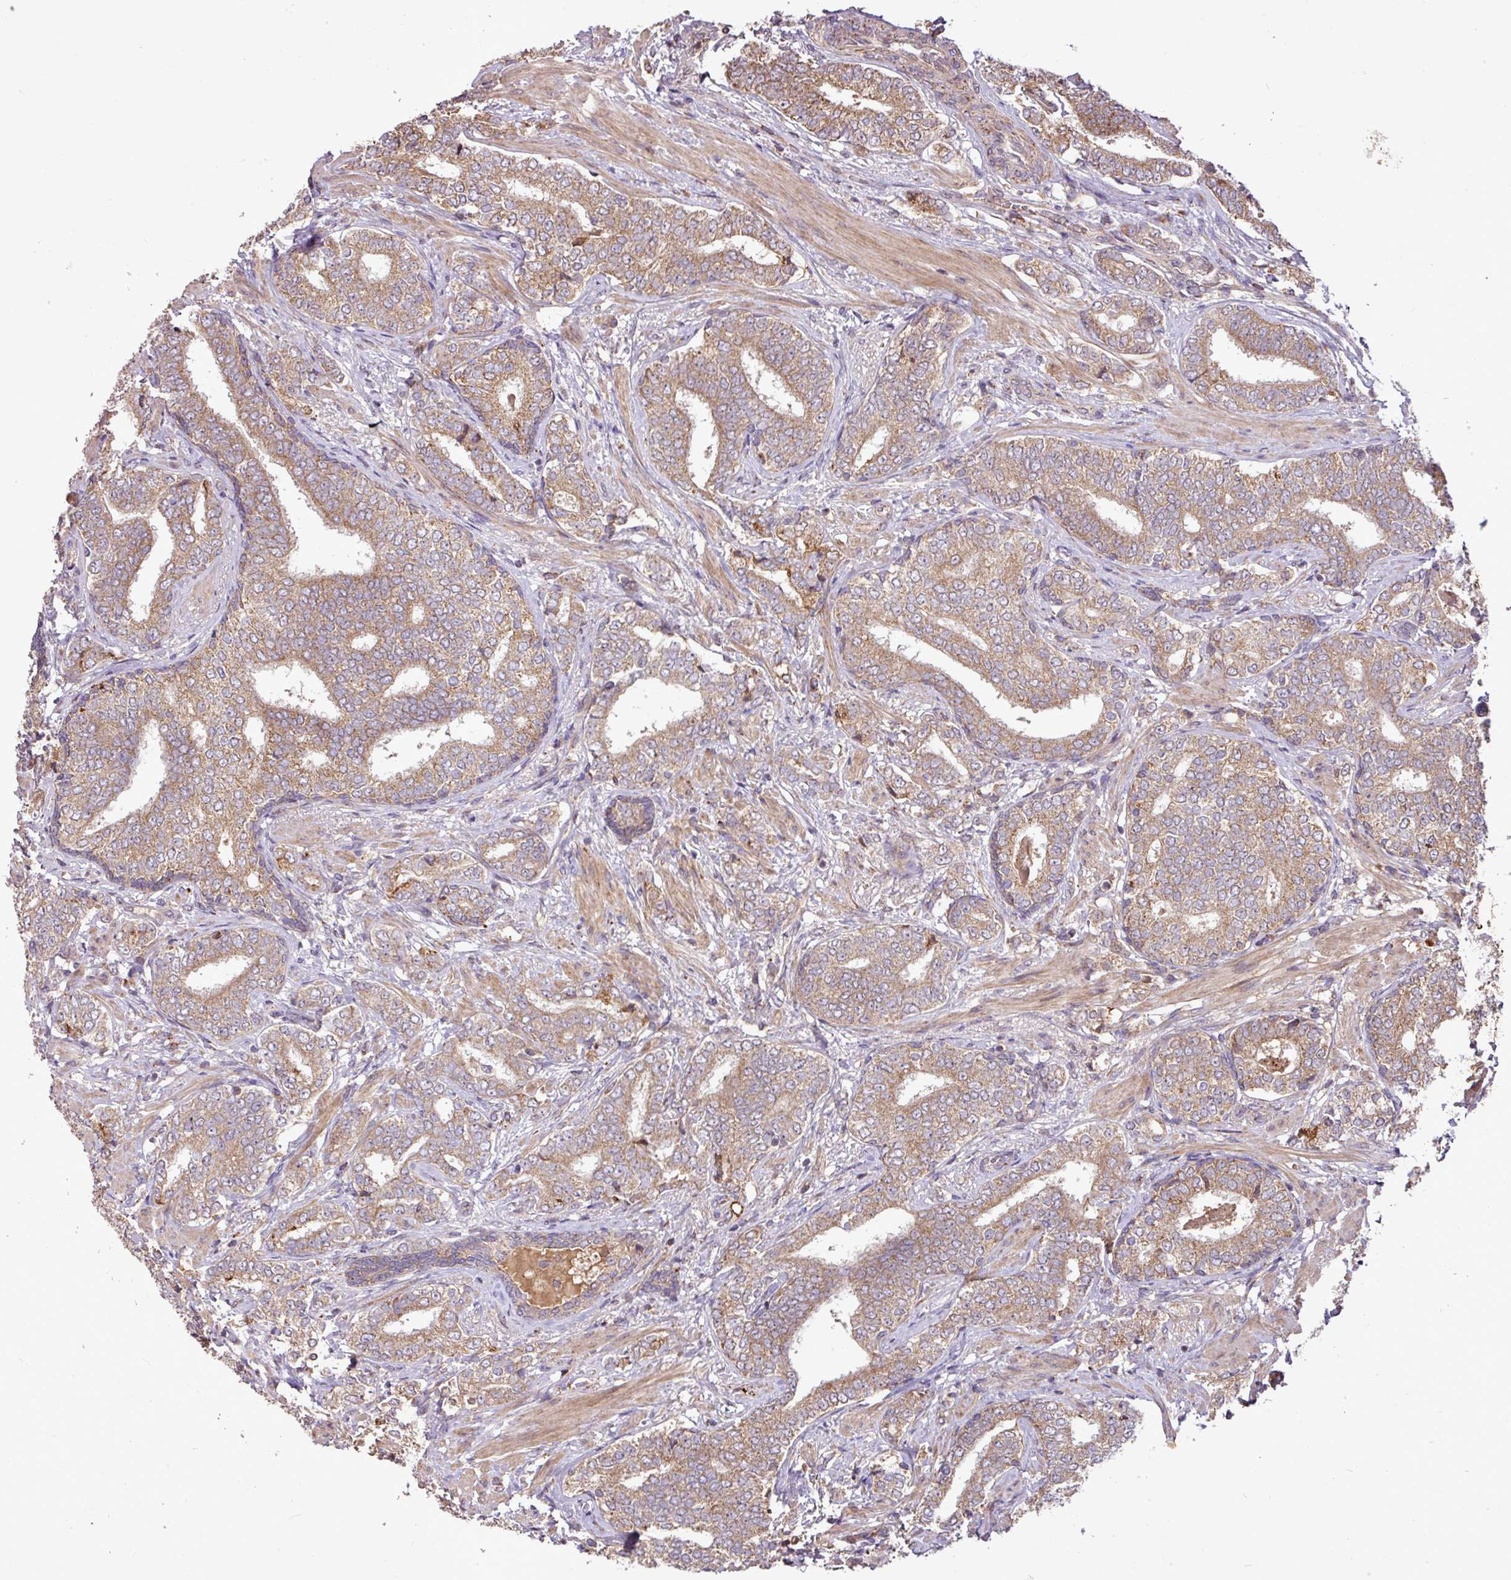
{"staining": {"intensity": "moderate", "quantity": ">75%", "location": "cytoplasmic/membranous"}, "tissue": "prostate cancer", "cell_type": "Tumor cells", "image_type": "cancer", "snomed": [{"axis": "morphology", "description": "Adenocarcinoma, High grade"}, {"axis": "topography", "description": "Prostate"}], "caption": "A medium amount of moderate cytoplasmic/membranous expression is present in approximately >75% of tumor cells in prostate cancer (high-grade adenocarcinoma) tissue.", "gene": "YPEL3", "patient": {"sex": "male", "age": 72}}